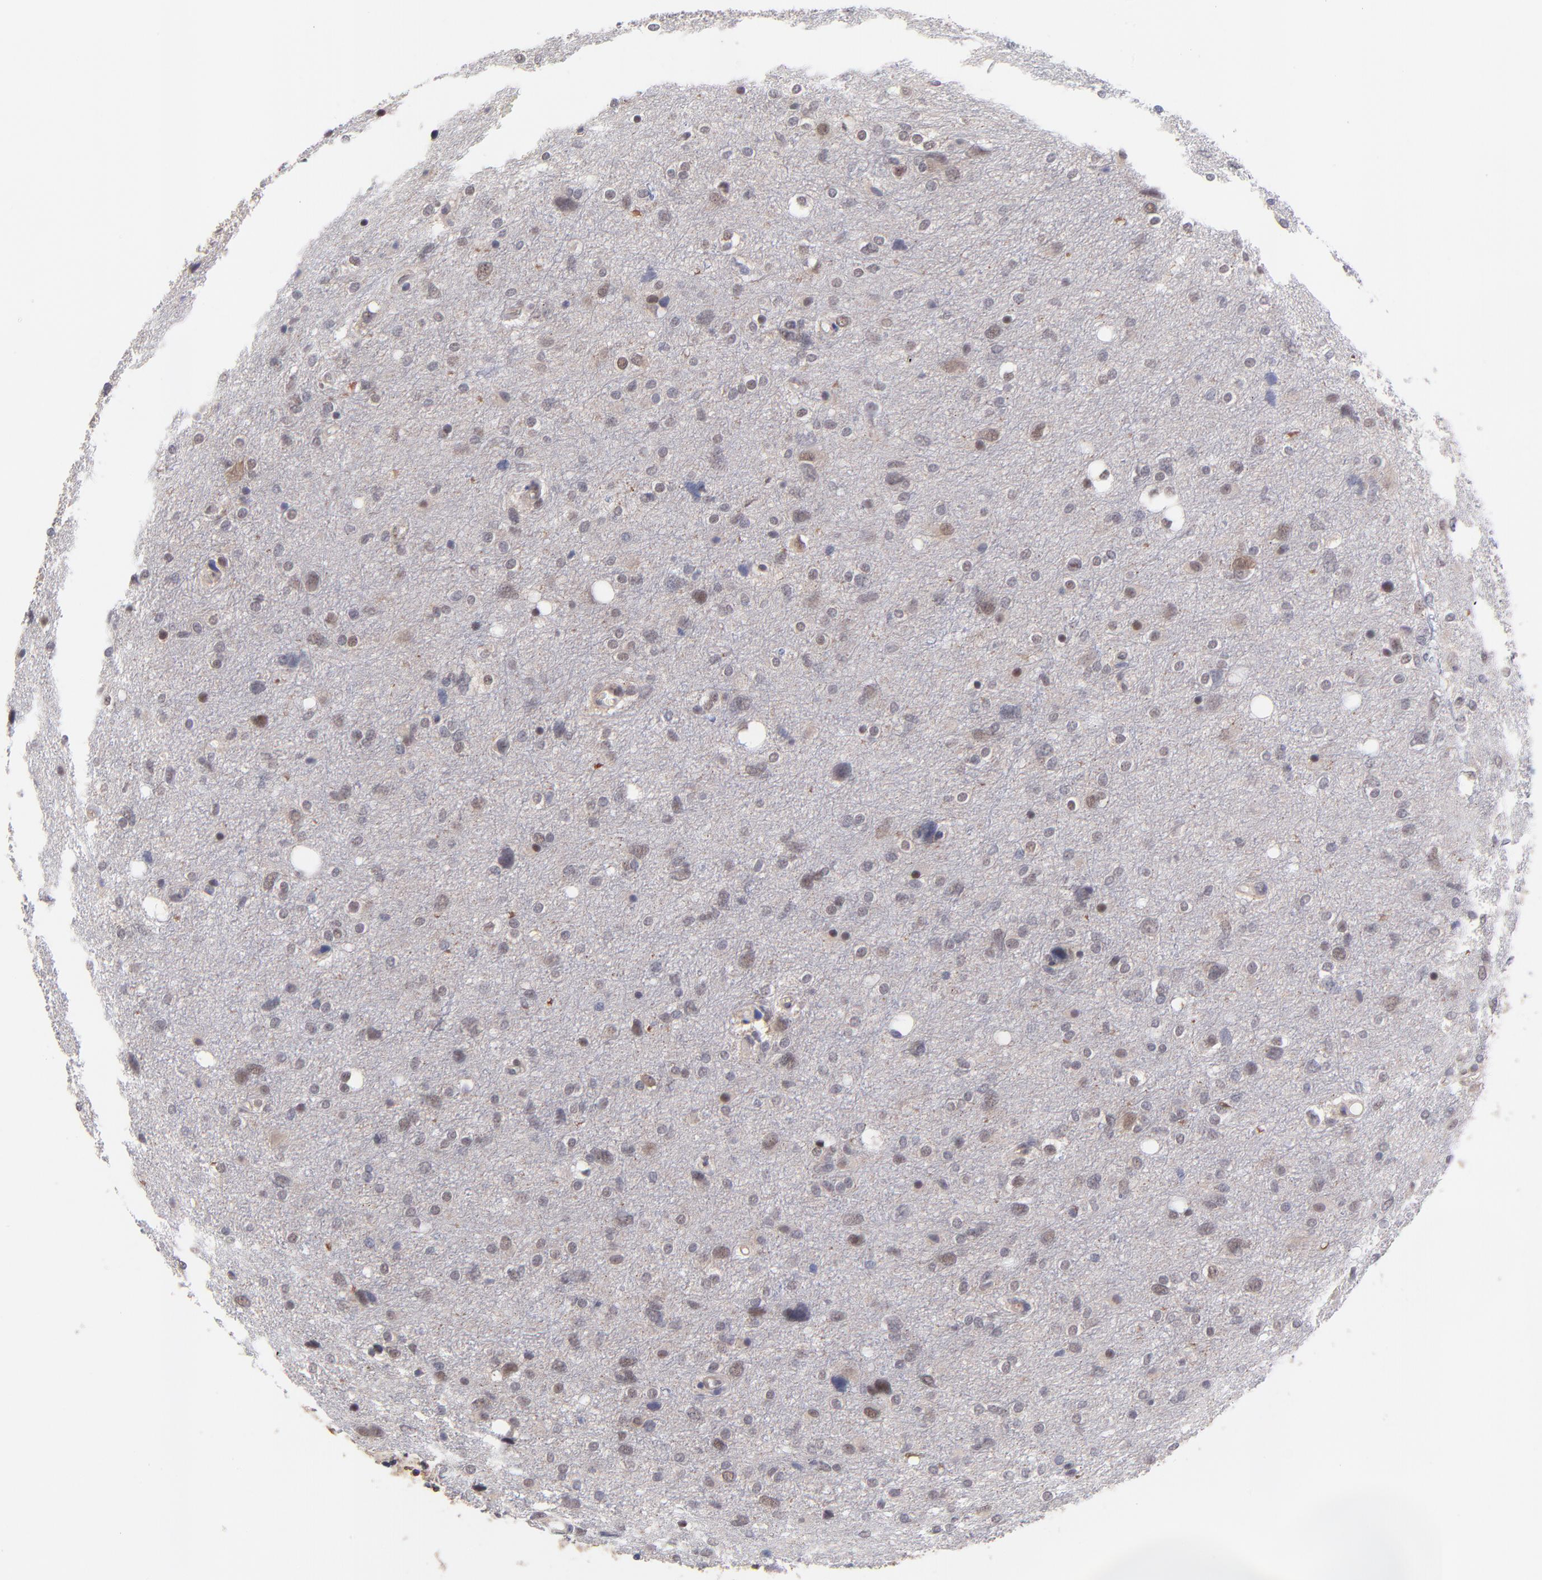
{"staining": {"intensity": "negative", "quantity": "none", "location": "none"}, "tissue": "glioma", "cell_type": "Tumor cells", "image_type": "cancer", "snomed": [{"axis": "morphology", "description": "Glioma, malignant, High grade"}, {"axis": "topography", "description": "Brain"}], "caption": "Tumor cells show no significant staining in glioma.", "gene": "ZNF747", "patient": {"sex": "female", "age": 59}}